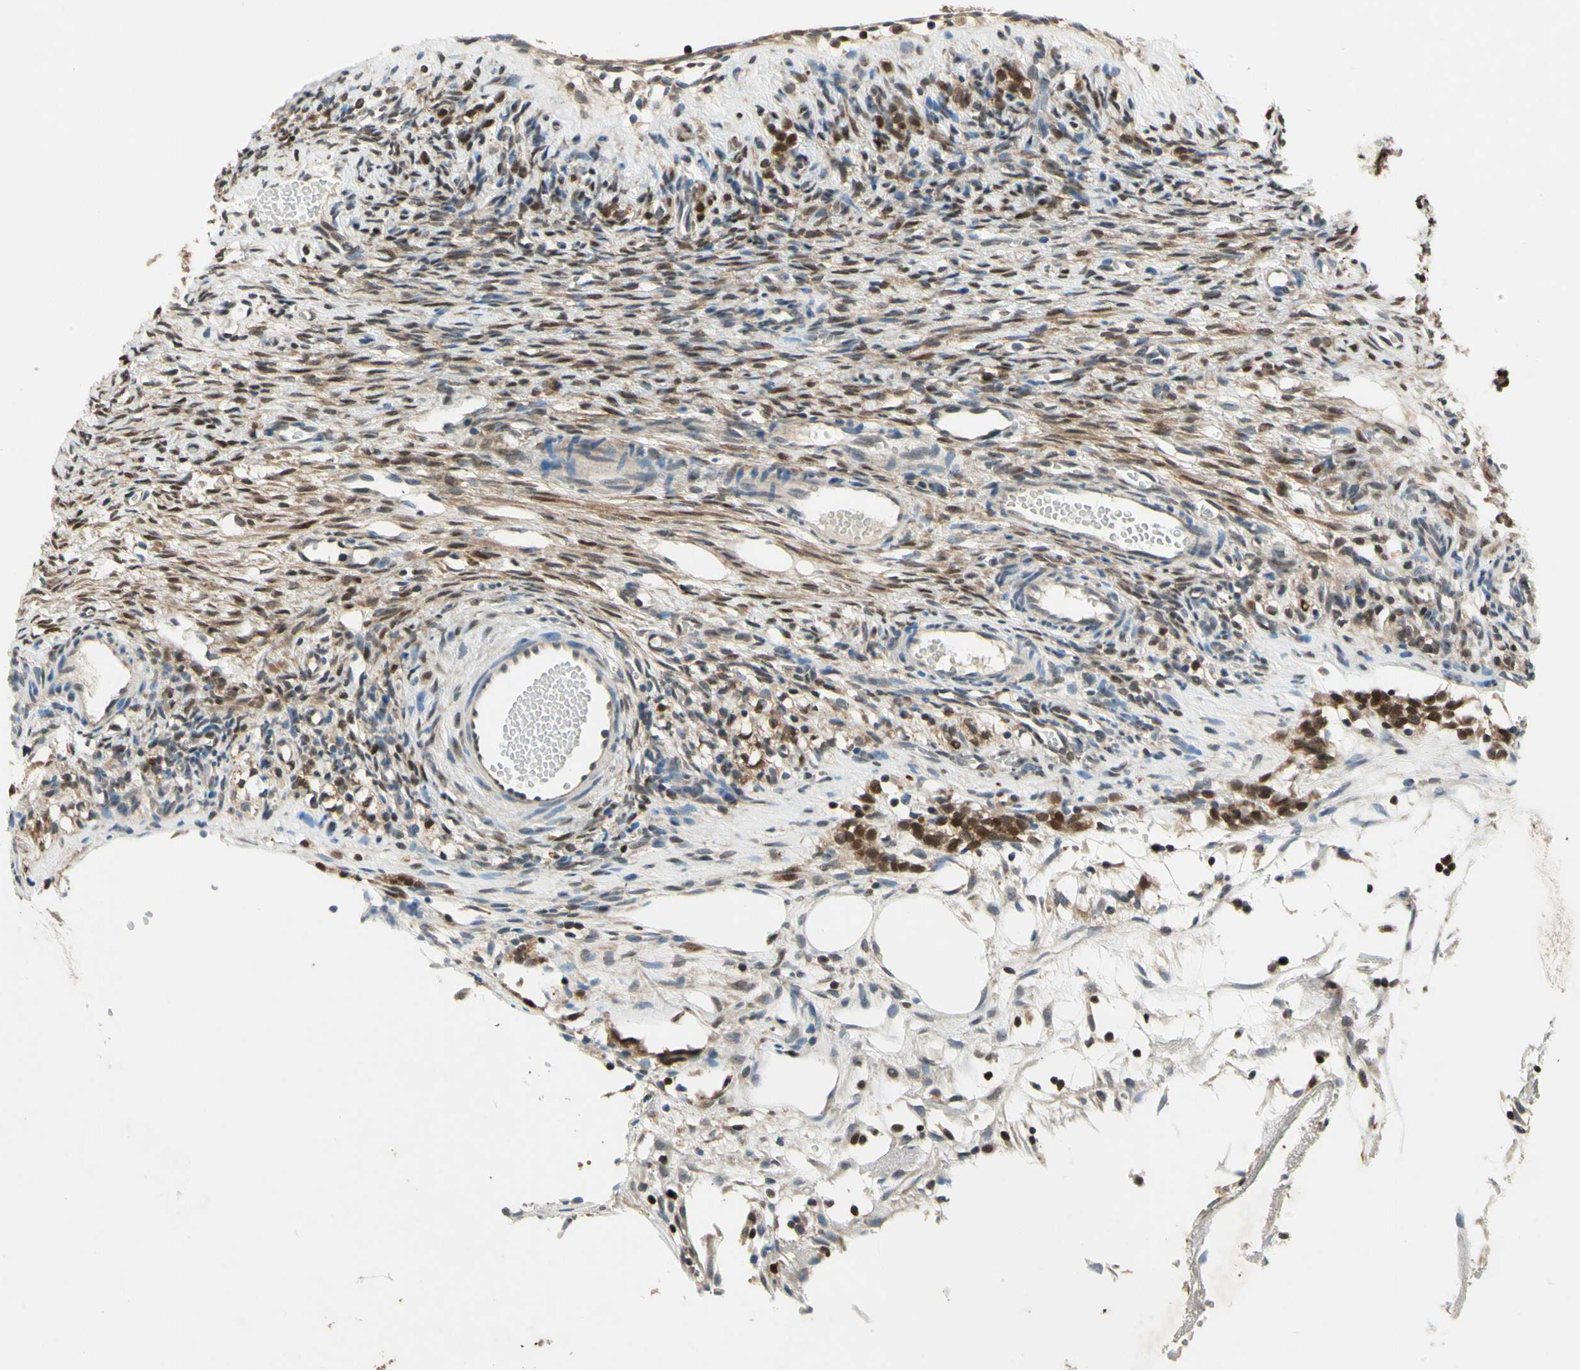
{"staining": {"intensity": "weak", "quantity": ">75%", "location": "cytoplasmic/membranous,nuclear"}, "tissue": "ovary", "cell_type": "Ovarian stroma cells", "image_type": "normal", "snomed": [{"axis": "morphology", "description": "Normal tissue, NOS"}, {"axis": "topography", "description": "Ovary"}], "caption": "Brown immunohistochemical staining in unremarkable ovary demonstrates weak cytoplasmic/membranous,nuclear expression in about >75% of ovarian stroma cells.", "gene": "GSR", "patient": {"sex": "female", "age": 35}}